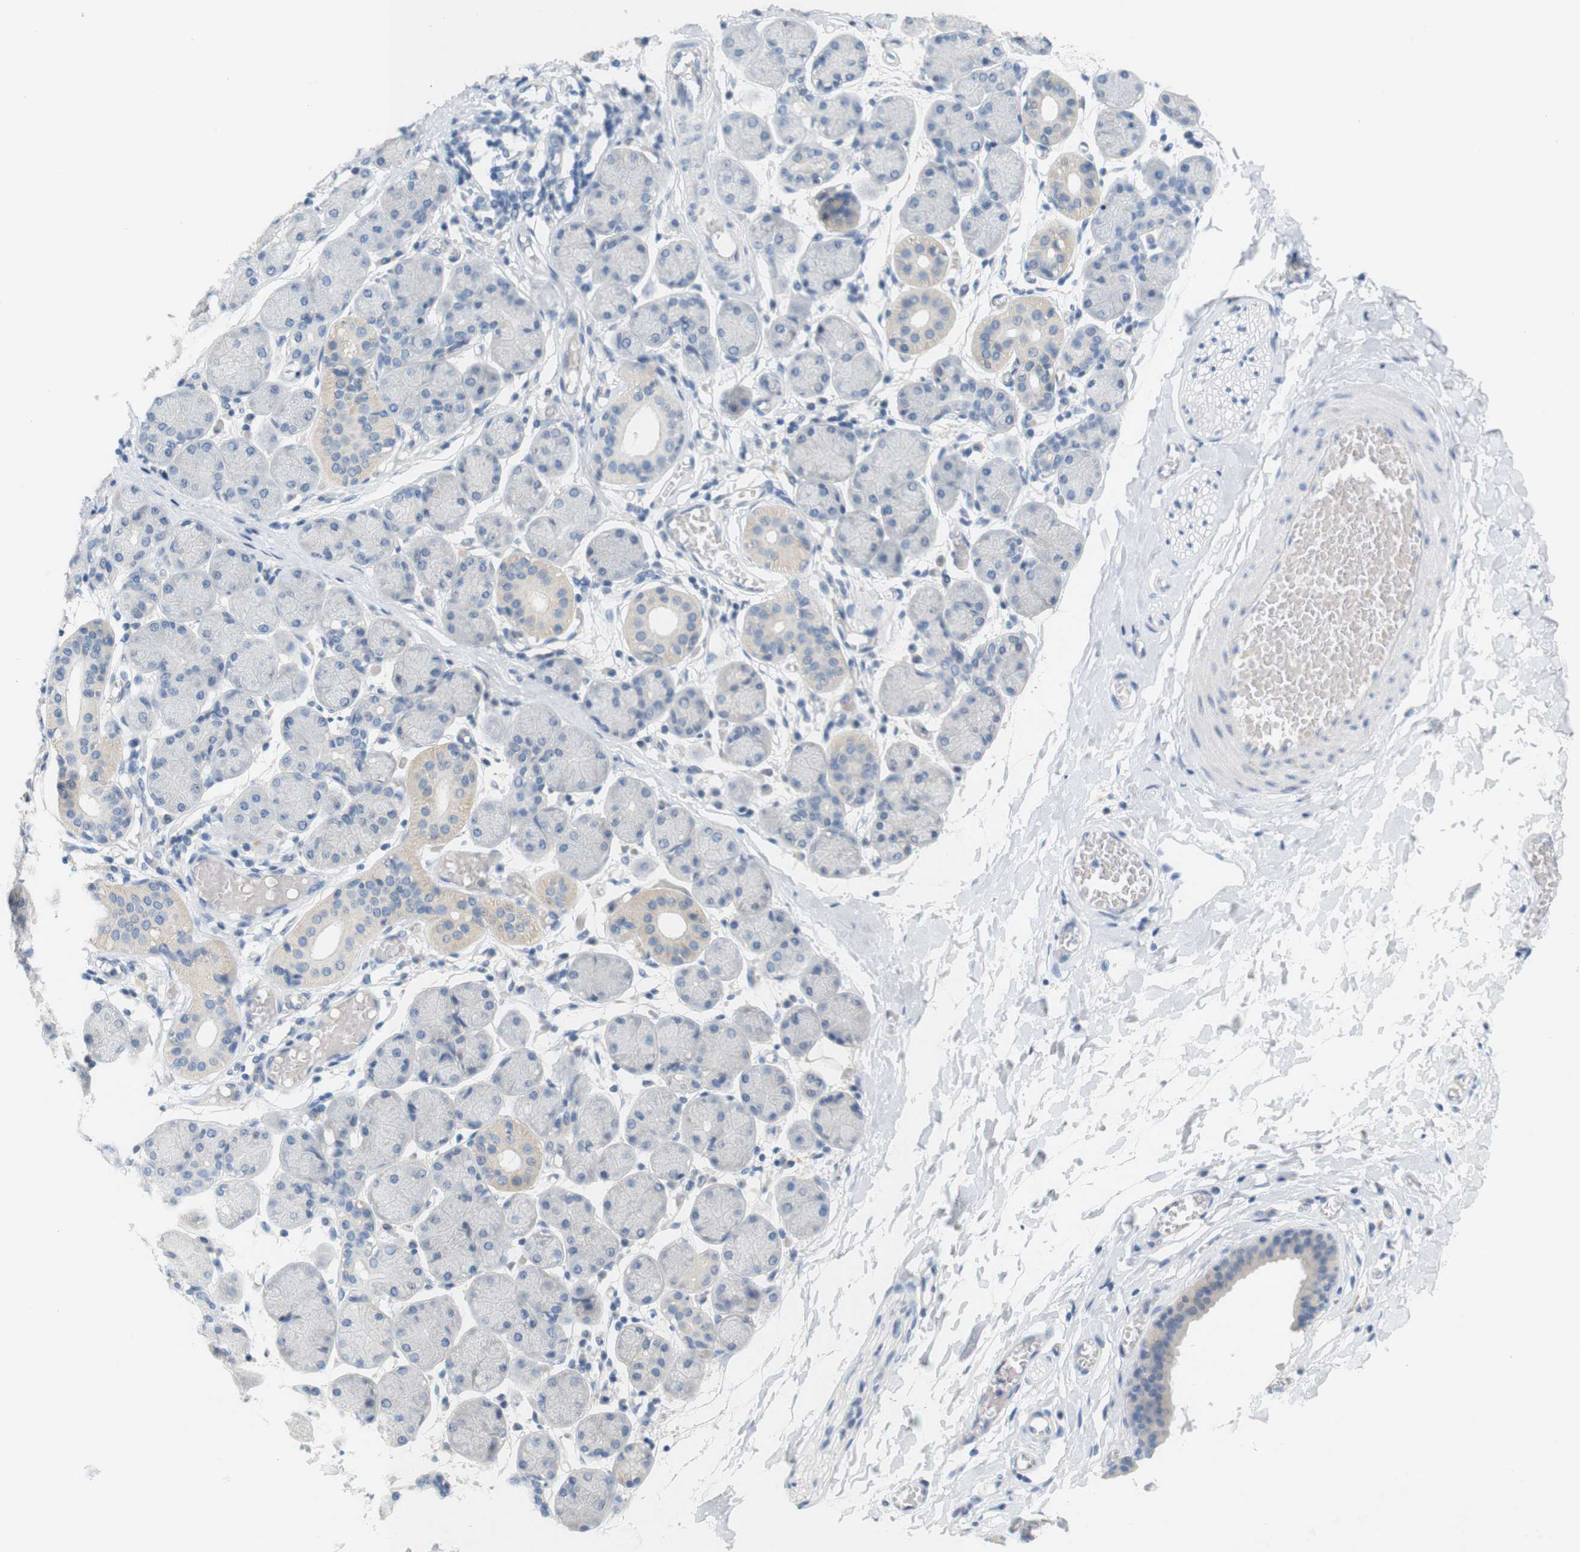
{"staining": {"intensity": "negative", "quantity": "none", "location": "none"}, "tissue": "salivary gland", "cell_type": "Glandular cells", "image_type": "normal", "snomed": [{"axis": "morphology", "description": "Normal tissue, NOS"}, {"axis": "topography", "description": "Salivary gland"}], "caption": "A micrograph of salivary gland stained for a protein shows no brown staining in glandular cells.", "gene": "LRRK2", "patient": {"sex": "female", "age": 24}}